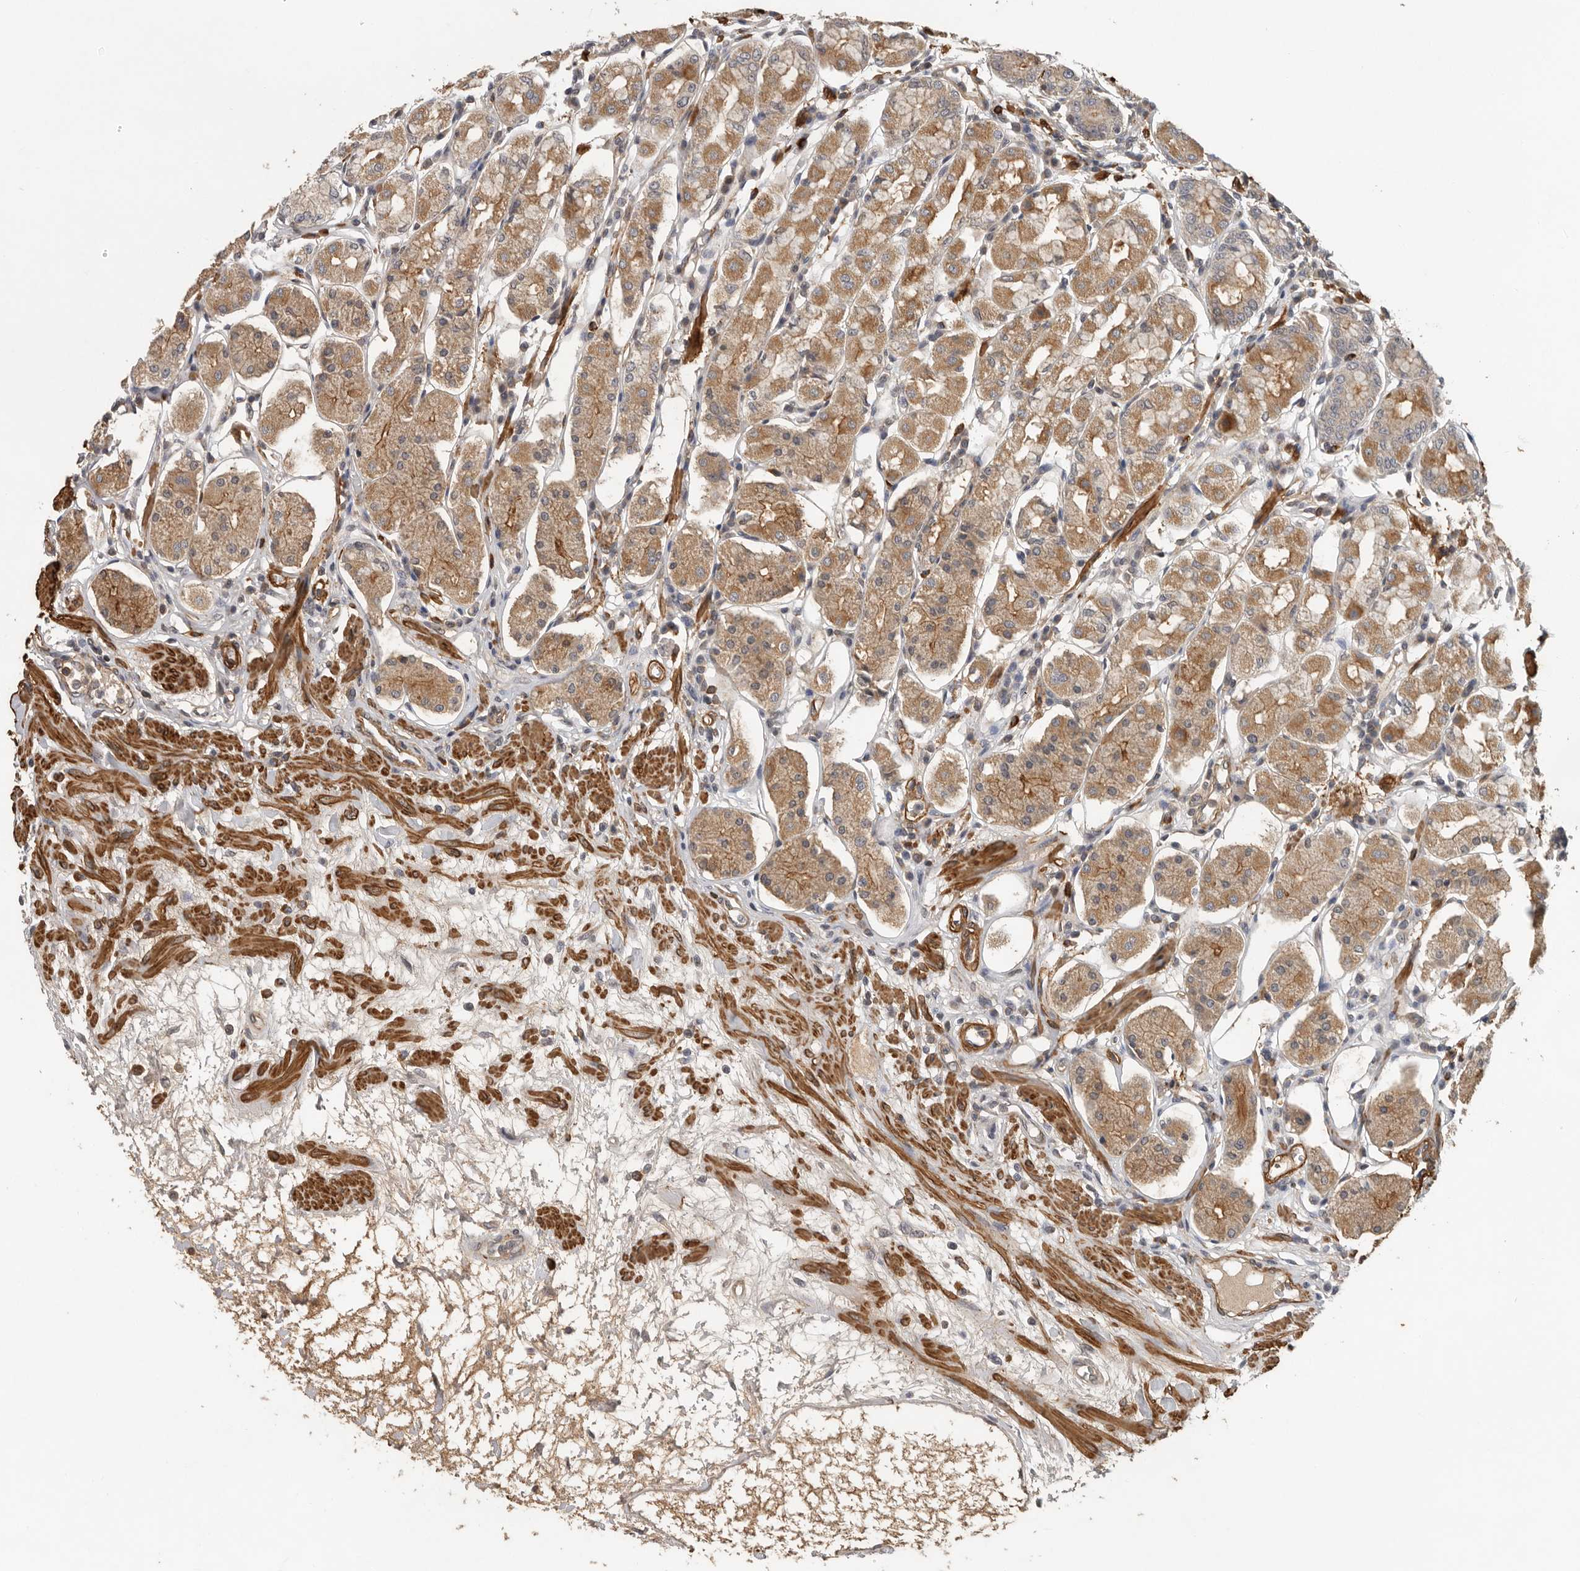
{"staining": {"intensity": "moderate", "quantity": ">75%", "location": "cytoplasmic/membranous"}, "tissue": "stomach", "cell_type": "Glandular cells", "image_type": "normal", "snomed": [{"axis": "morphology", "description": "Normal tissue, NOS"}, {"axis": "topography", "description": "Stomach"}, {"axis": "topography", "description": "Stomach, lower"}], "caption": "An immunohistochemistry photomicrograph of benign tissue is shown. Protein staining in brown shows moderate cytoplasmic/membranous positivity in stomach within glandular cells. (Brightfield microscopy of DAB IHC at high magnification).", "gene": "RNF157", "patient": {"sex": "female", "age": 56}}